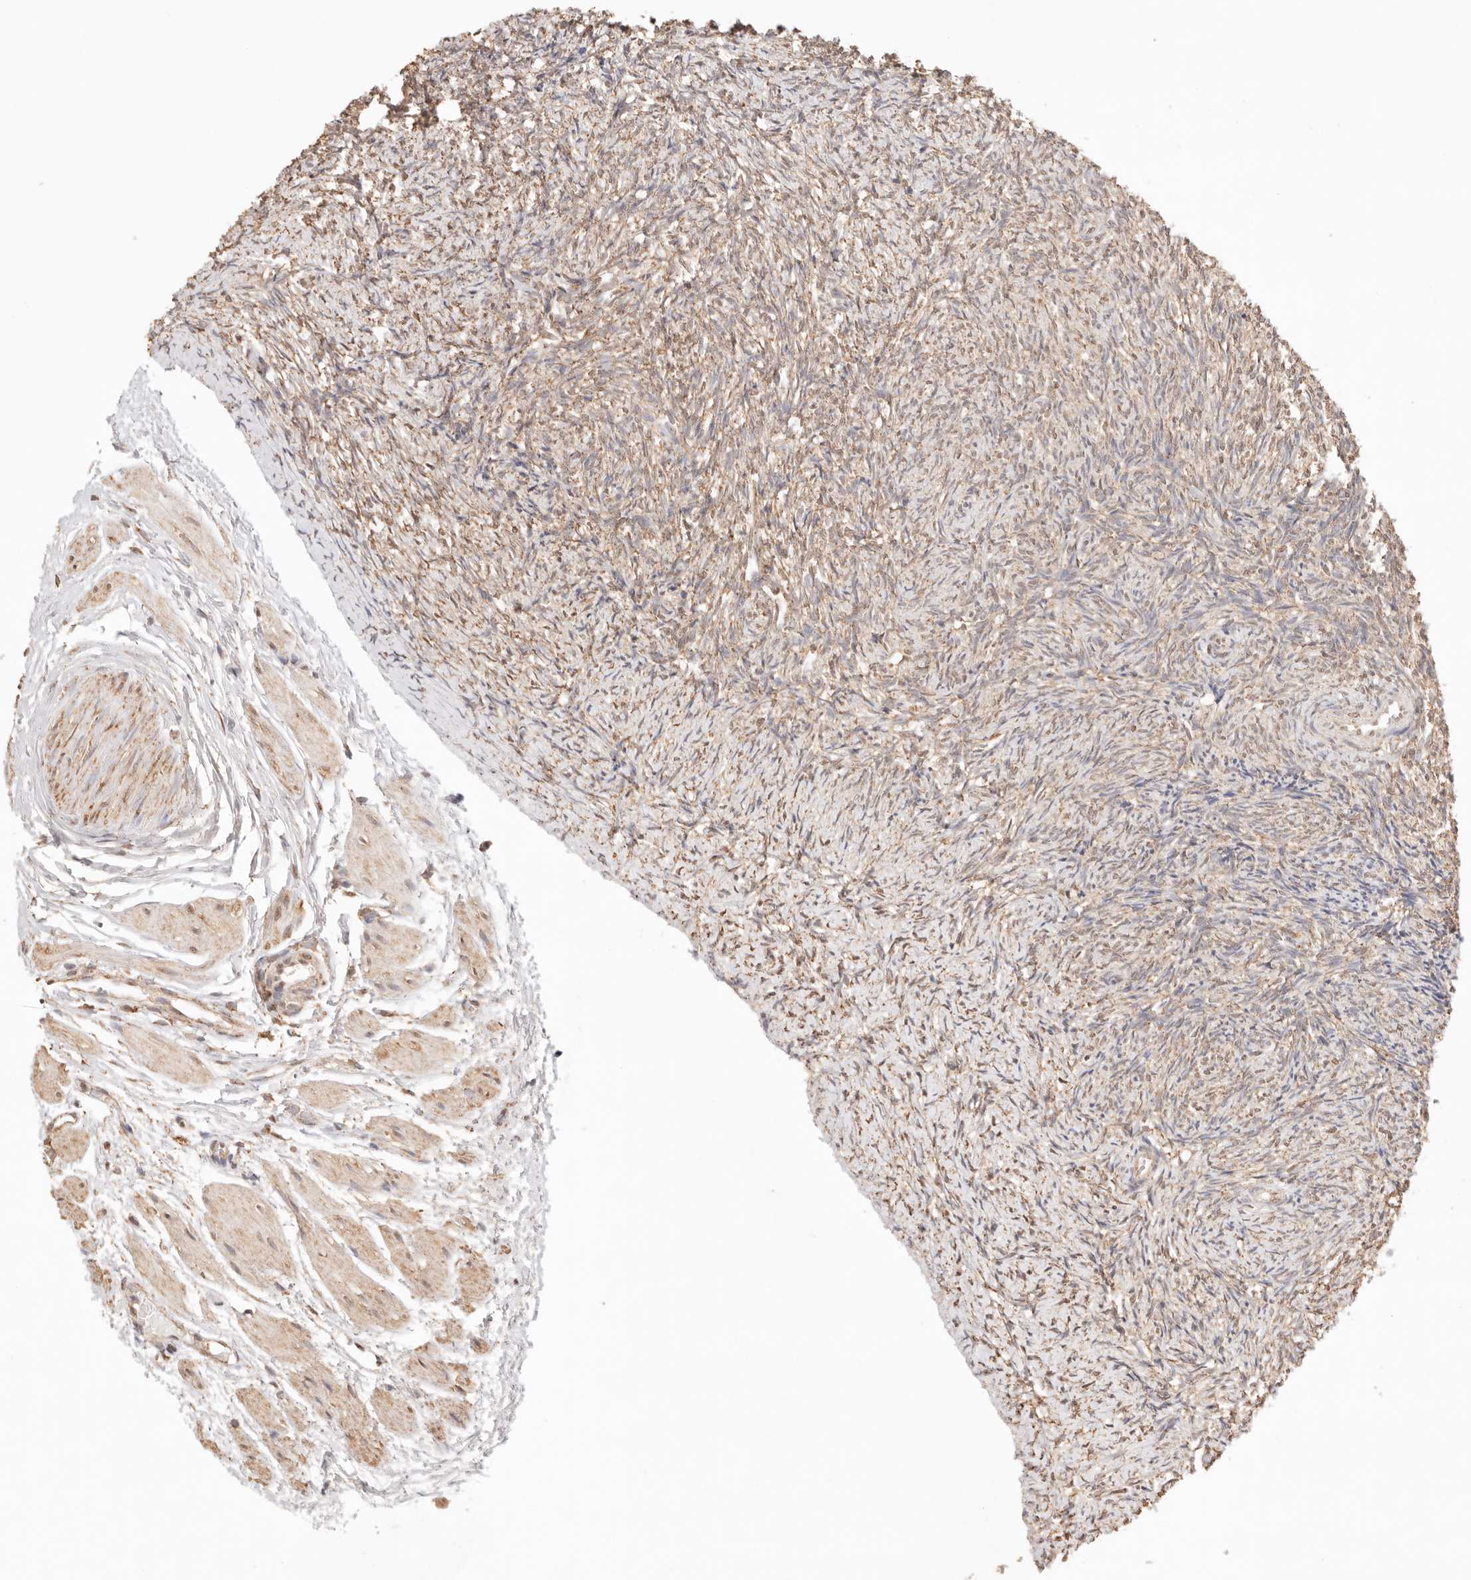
{"staining": {"intensity": "moderate", "quantity": ">75%", "location": "cytoplasmic/membranous"}, "tissue": "ovary", "cell_type": "Follicle cells", "image_type": "normal", "snomed": [{"axis": "morphology", "description": "Normal tissue, NOS"}, {"axis": "topography", "description": "Ovary"}], "caption": "Immunohistochemical staining of normal ovary exhibits moderate cytoplasmic/membranous protein staining in about >75% of follicle cells. The staining was performed using DAB to visualize the protein expression in brown, while the nuclei were stained in blue with hematoxylin (Magnification: 20x).", "gene": "IL1R2", "patient": {"sex": "female", "age": 41}}